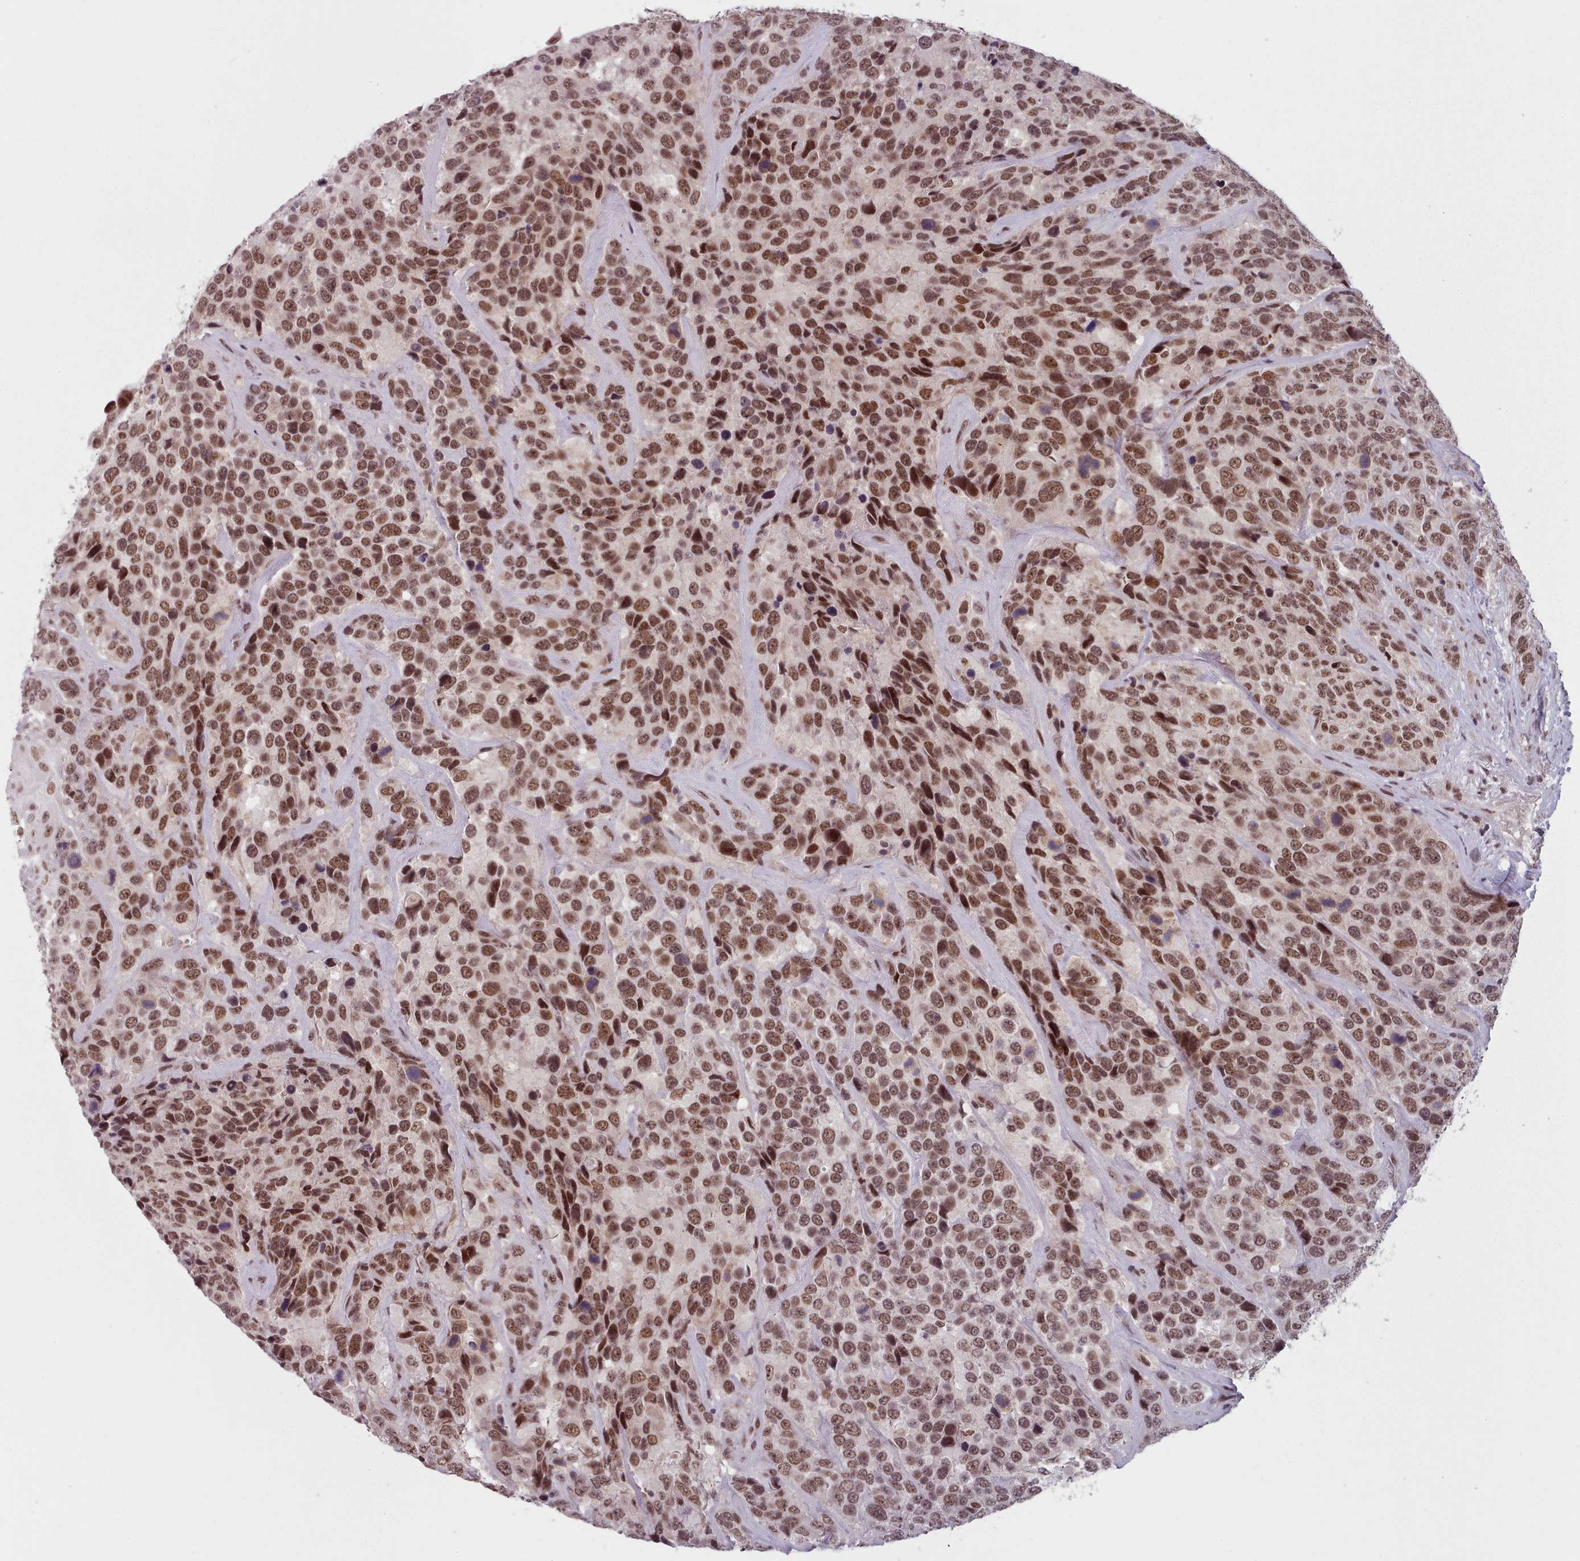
{"staining": {"intensity": "strong", "quantity": ">75%", "location": "nuclear"}, "tissue": "urothelial cancer", "cell_type": "Tumor cells", "image_type": "cancer", "snomed": [{"axis": "morphology", "description": "Urothelial carcinoma, High grade"}, {"axis": "topography", "description": "Urinary bladder"}], "caption": "DAB (3,3'-diaminobenzidine) immunohistochemical staining of human urothelial carcinoma (high-grade) displays strong nuclear protein expression in about >75% of tumor cells.", "gene": "SRSF9", "patient": {"sex": "female", "age": 70}}